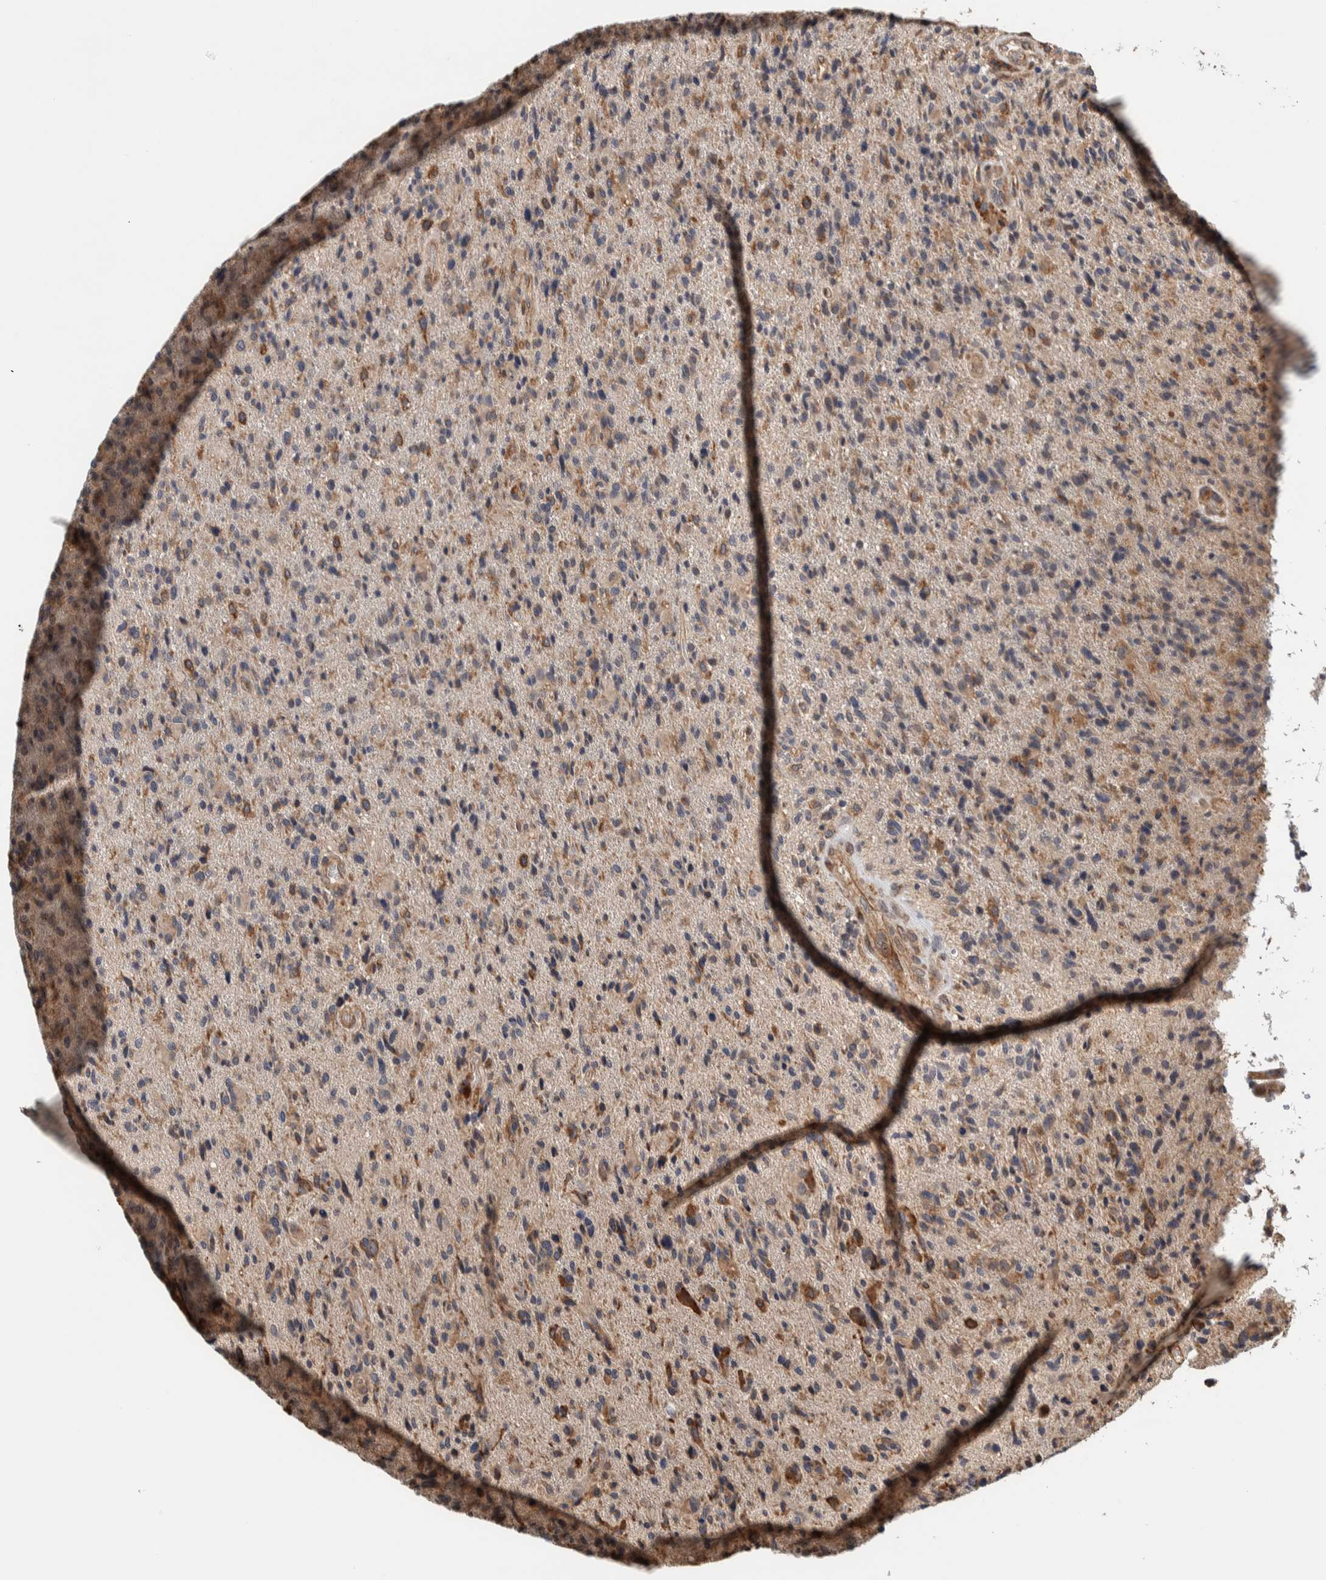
{"staining": {"intensity": "moderate", "quantity": ">75%", "location": "cytoplasmic/membranous"}, "tissue": "glioma", "cell_type": "Tumor cells", "image_type": "cancer", "snomed": [{"axis": "morphology", "description": "Glioma, malignant, High grade"}, {"axis": "topography", "description": "Brain"}], "caption": "IHC of human glioma shows medium levels of moderate cytoplasmic/membranous positivity in approximately >75% of tumor cells.", "gene": "PLA2G3", "patient": {"sex": "male", "age": 72}}